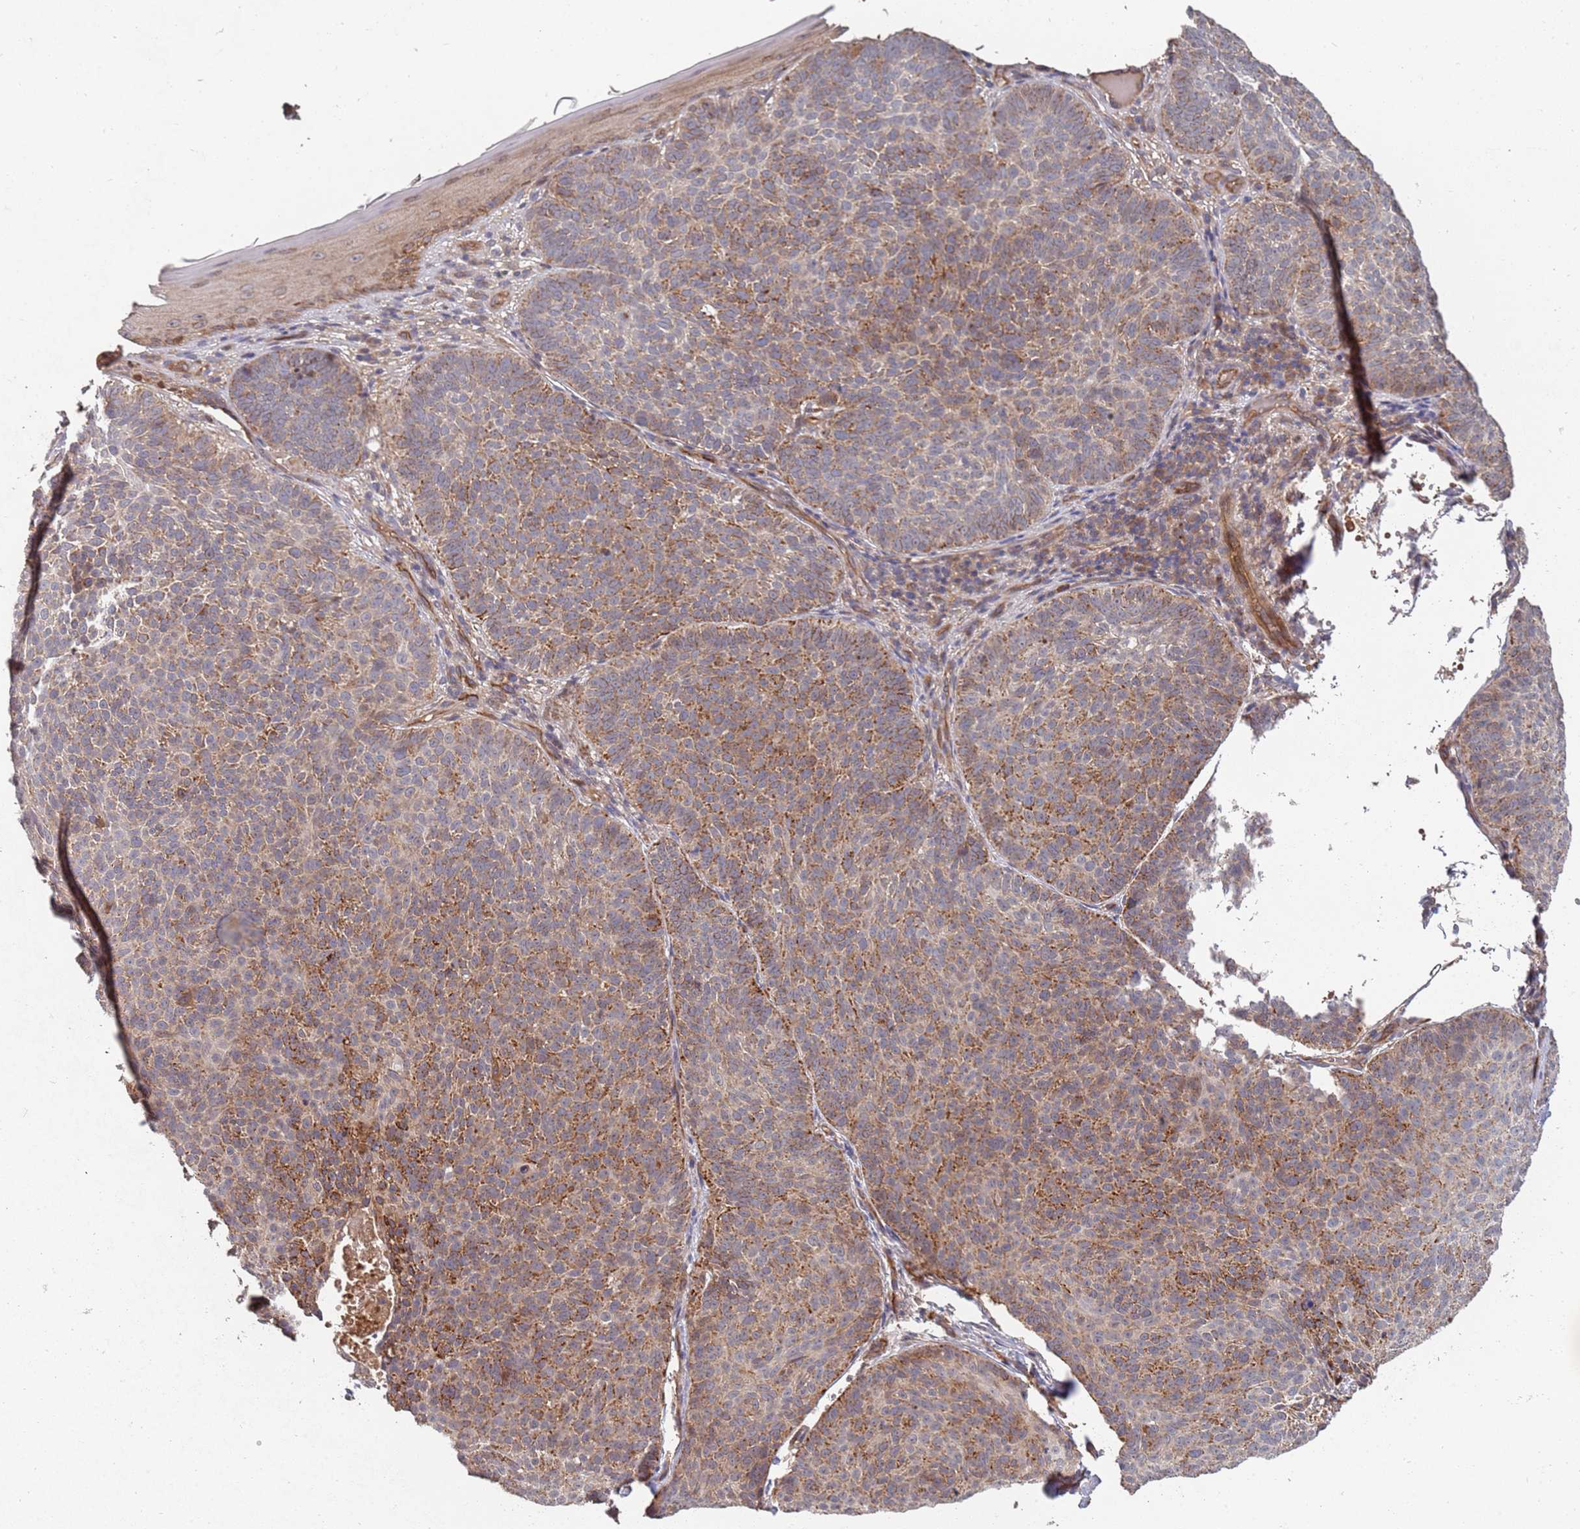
{"staining": {"intensity": "moderate", "quantity": ">75%", "location": "cytoplasmic/membranous"}, "tissue": "skin cancer", "cell_type": "Tumor cells", "image_type": "cancer", "snomed": [{"axis": "morphology", "description": "Basal cell carcinoma"}, {"axis": "topography", "description": "Skin"}], "caption": "Protein staining of skin cancer (basal cell carcinoma) tissue reveals moderate cytoplasmic/membranous expression in about >75% of tumor cells.", "gene": "ABCB6", "patient": {"sex": "male", "age": 85}}